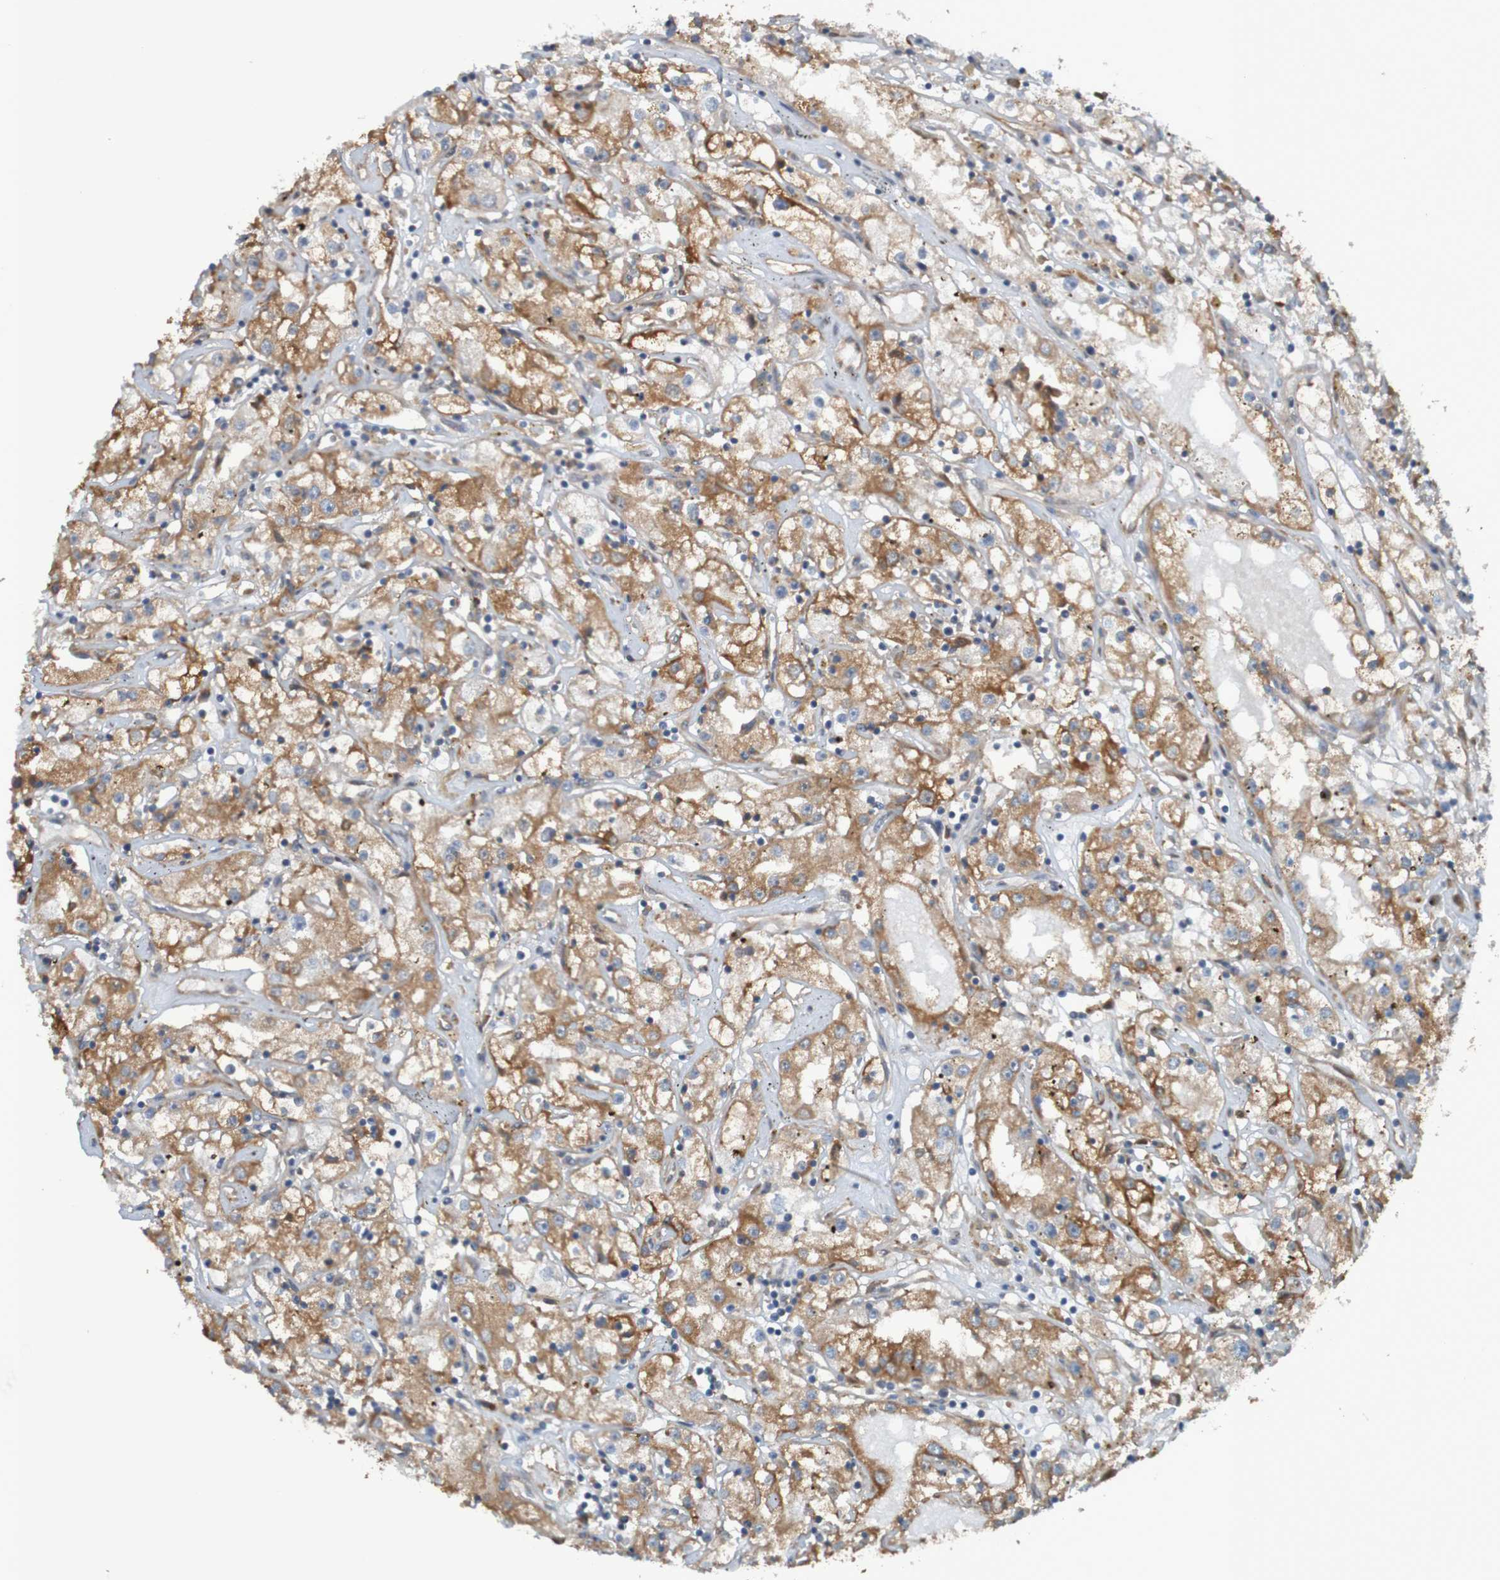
{"staining": {"intensity": "moderate", "quantity": ">75%", "location": "cytoplasmic/membranous"}, "tissue": "renal cancer", "cell_type": "Tumor cells", "image_type": "cancer", "snomed": [{"axis": "morphology", "description": "Adenocarcinoma, NOS"}, {"axis": "topography", "description": "Kidney"}], "caption": "There is medium levels of moderate cytoplasmic/membranous positivity in tumor cells of renal cancer, as demonstrated by immunohistochemical staining (brown color).", "gene": "DNAJC4", "patient": {"sex": "male", "age": 56}}